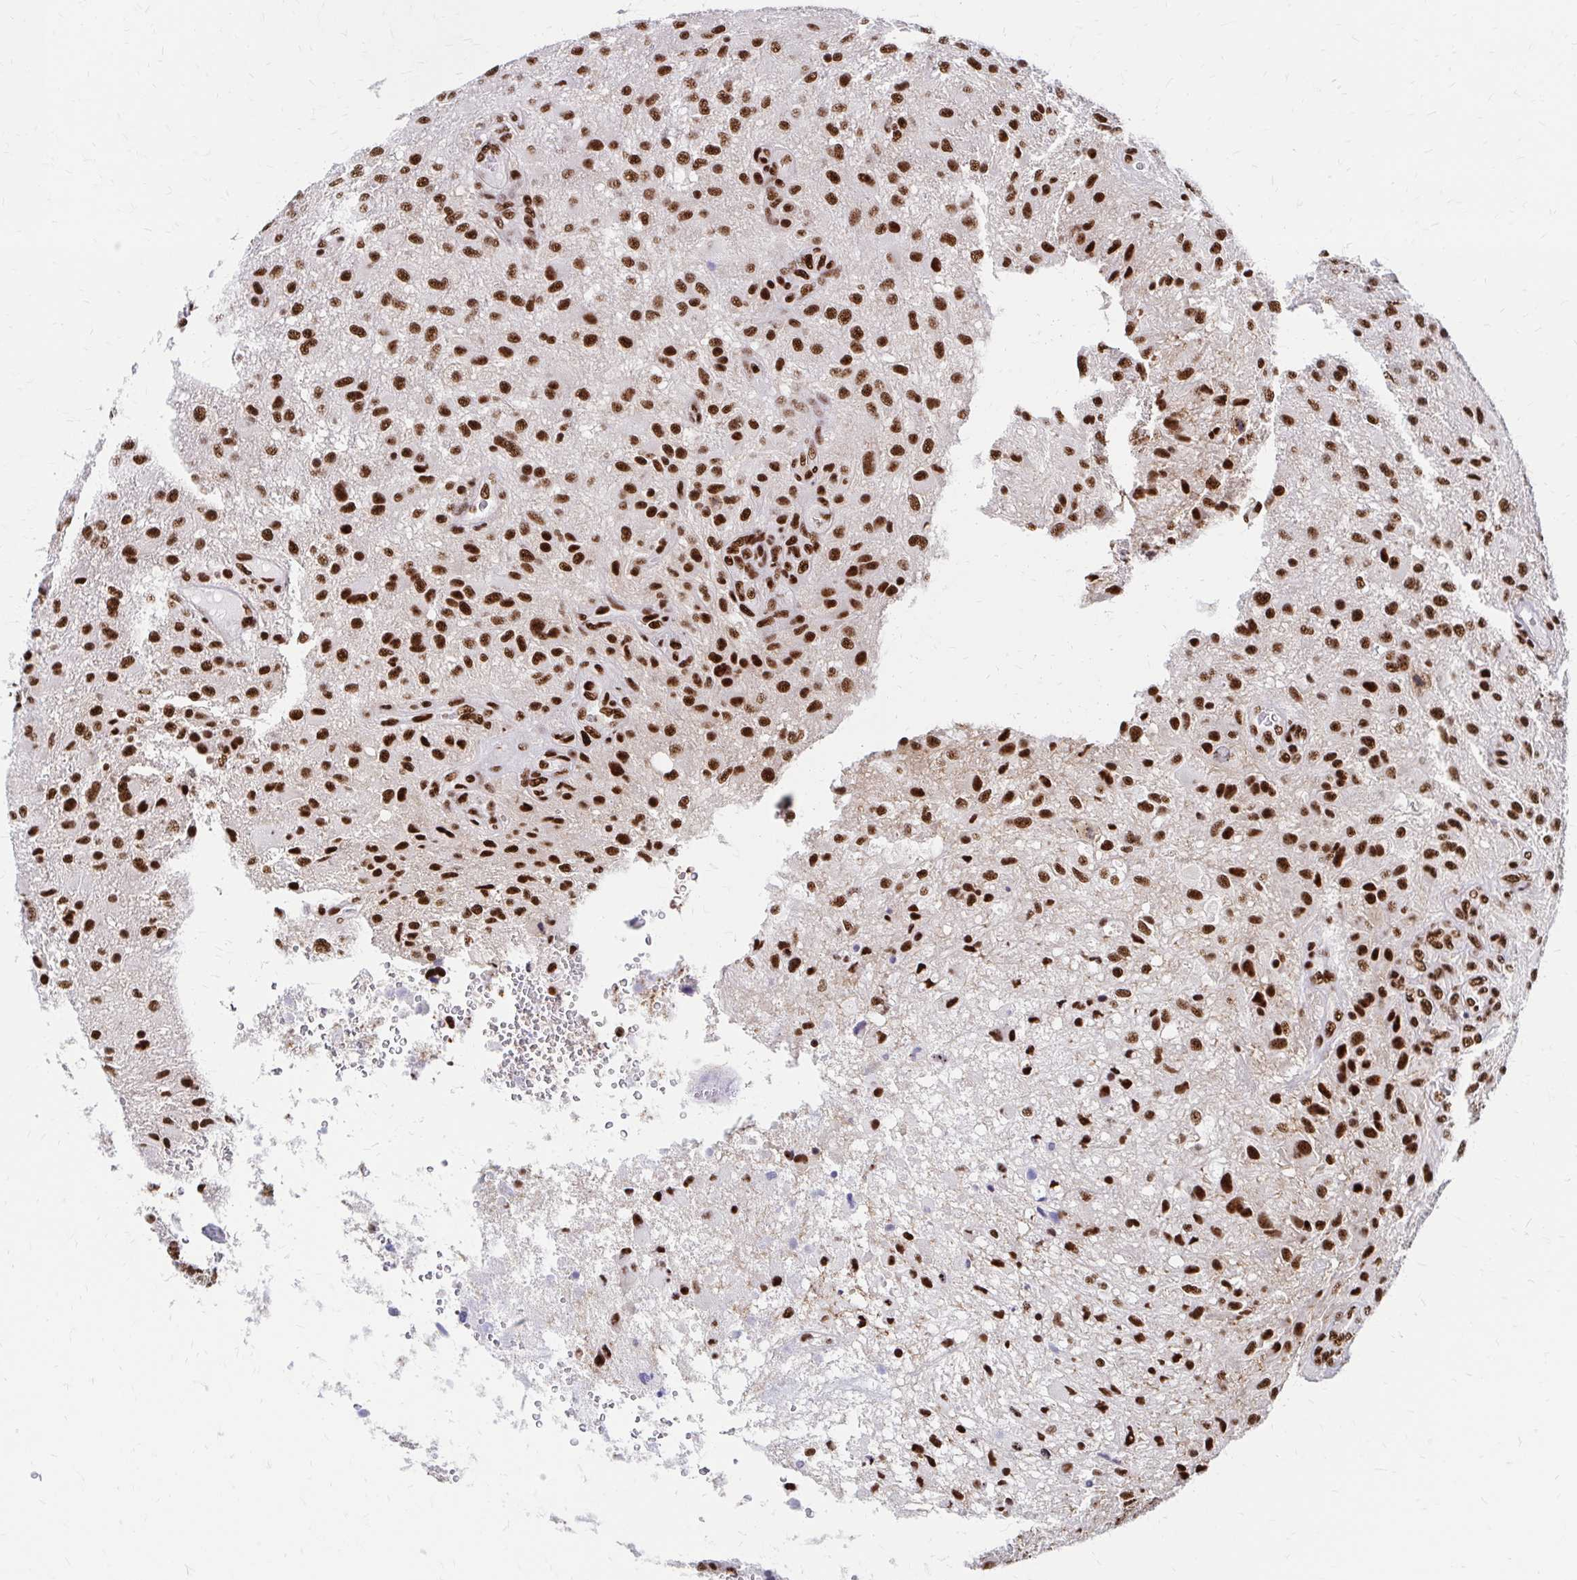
{"staining": {"intensity": "strong", "quantity": ">75%", "location": "nuclear"}, "tissue": "glioma", "cell_type": "Tumor cells", "image_type": "cancer", "snomed": [{"axis": "morphology", "description": "Glioma, malignant, High grade"}, {"axis": "topography", "description": "Brain"}], "caption": "Tumor cells display high levels of strong nuclear expression in approximately >75% of cells in human glioma. The protein of interest is shown in brown color, while the nuclei are stained blue.", "gene": "CNKSR3", "patient": {"sex": "male", "age": 53}}